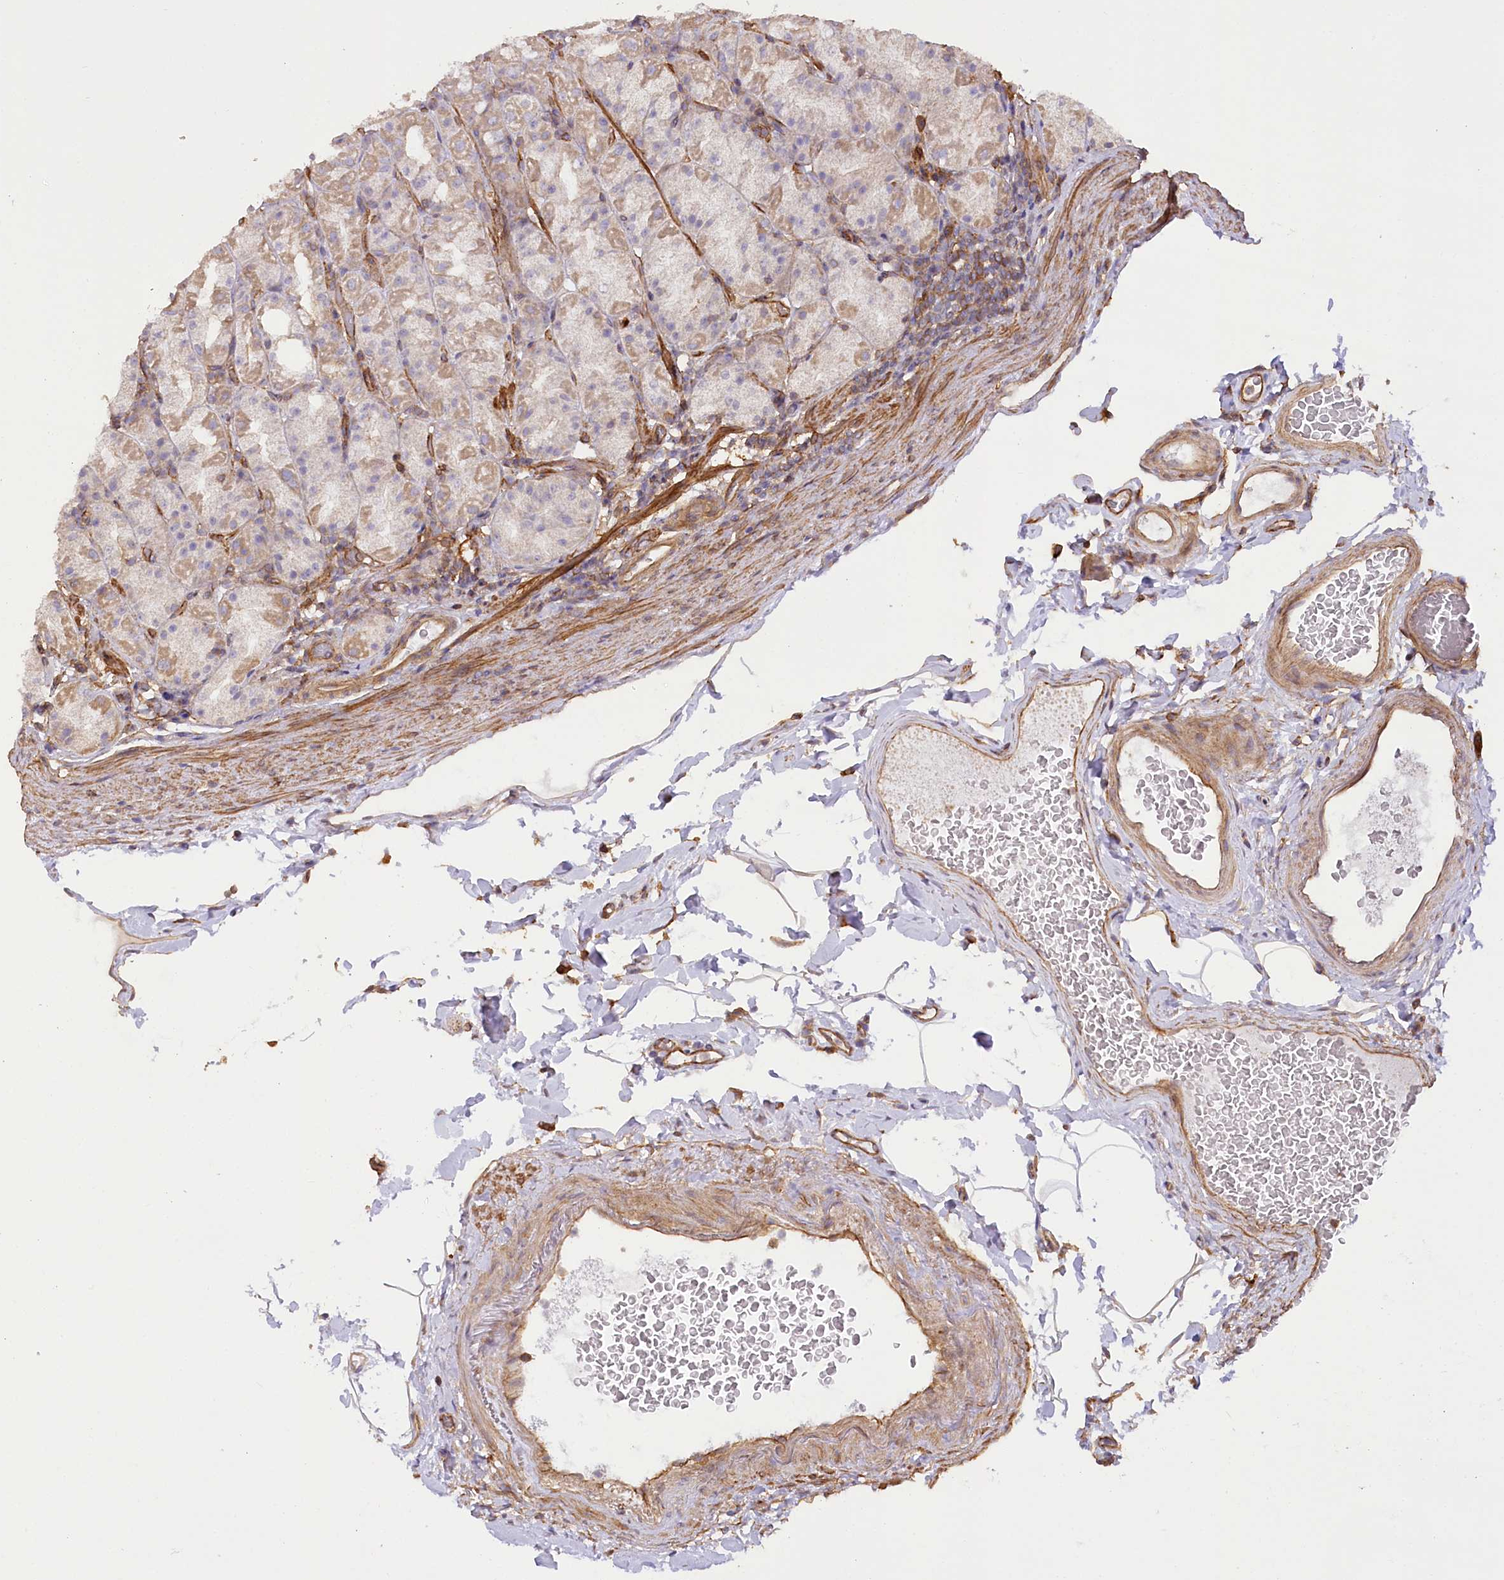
{"staining": {"intensity": "moderate", "quantity": "<25%", "location": "cytoplasmic/membranous"}, "tissue": "stomach", "cell_type": "Glandular cells", "image_type": "normal", "snomed": [{"axis": "morphology", "description": "Normal tissue, NOS"}, {"axis": "topography", "description": "Stomach, upper"}], "caption": "IHC micrograph of unremarkable stomach: human stomach stained using immunohistochemistry (IHC) reveals low levels of moderate protein expression localized specifically in the cytoplasmic/membranous of glandular cells, appearing as a cytoplasmic/membranous brown color.", "gene": "SYNPO2", "patient": {"sex": "male", "age": 68}}